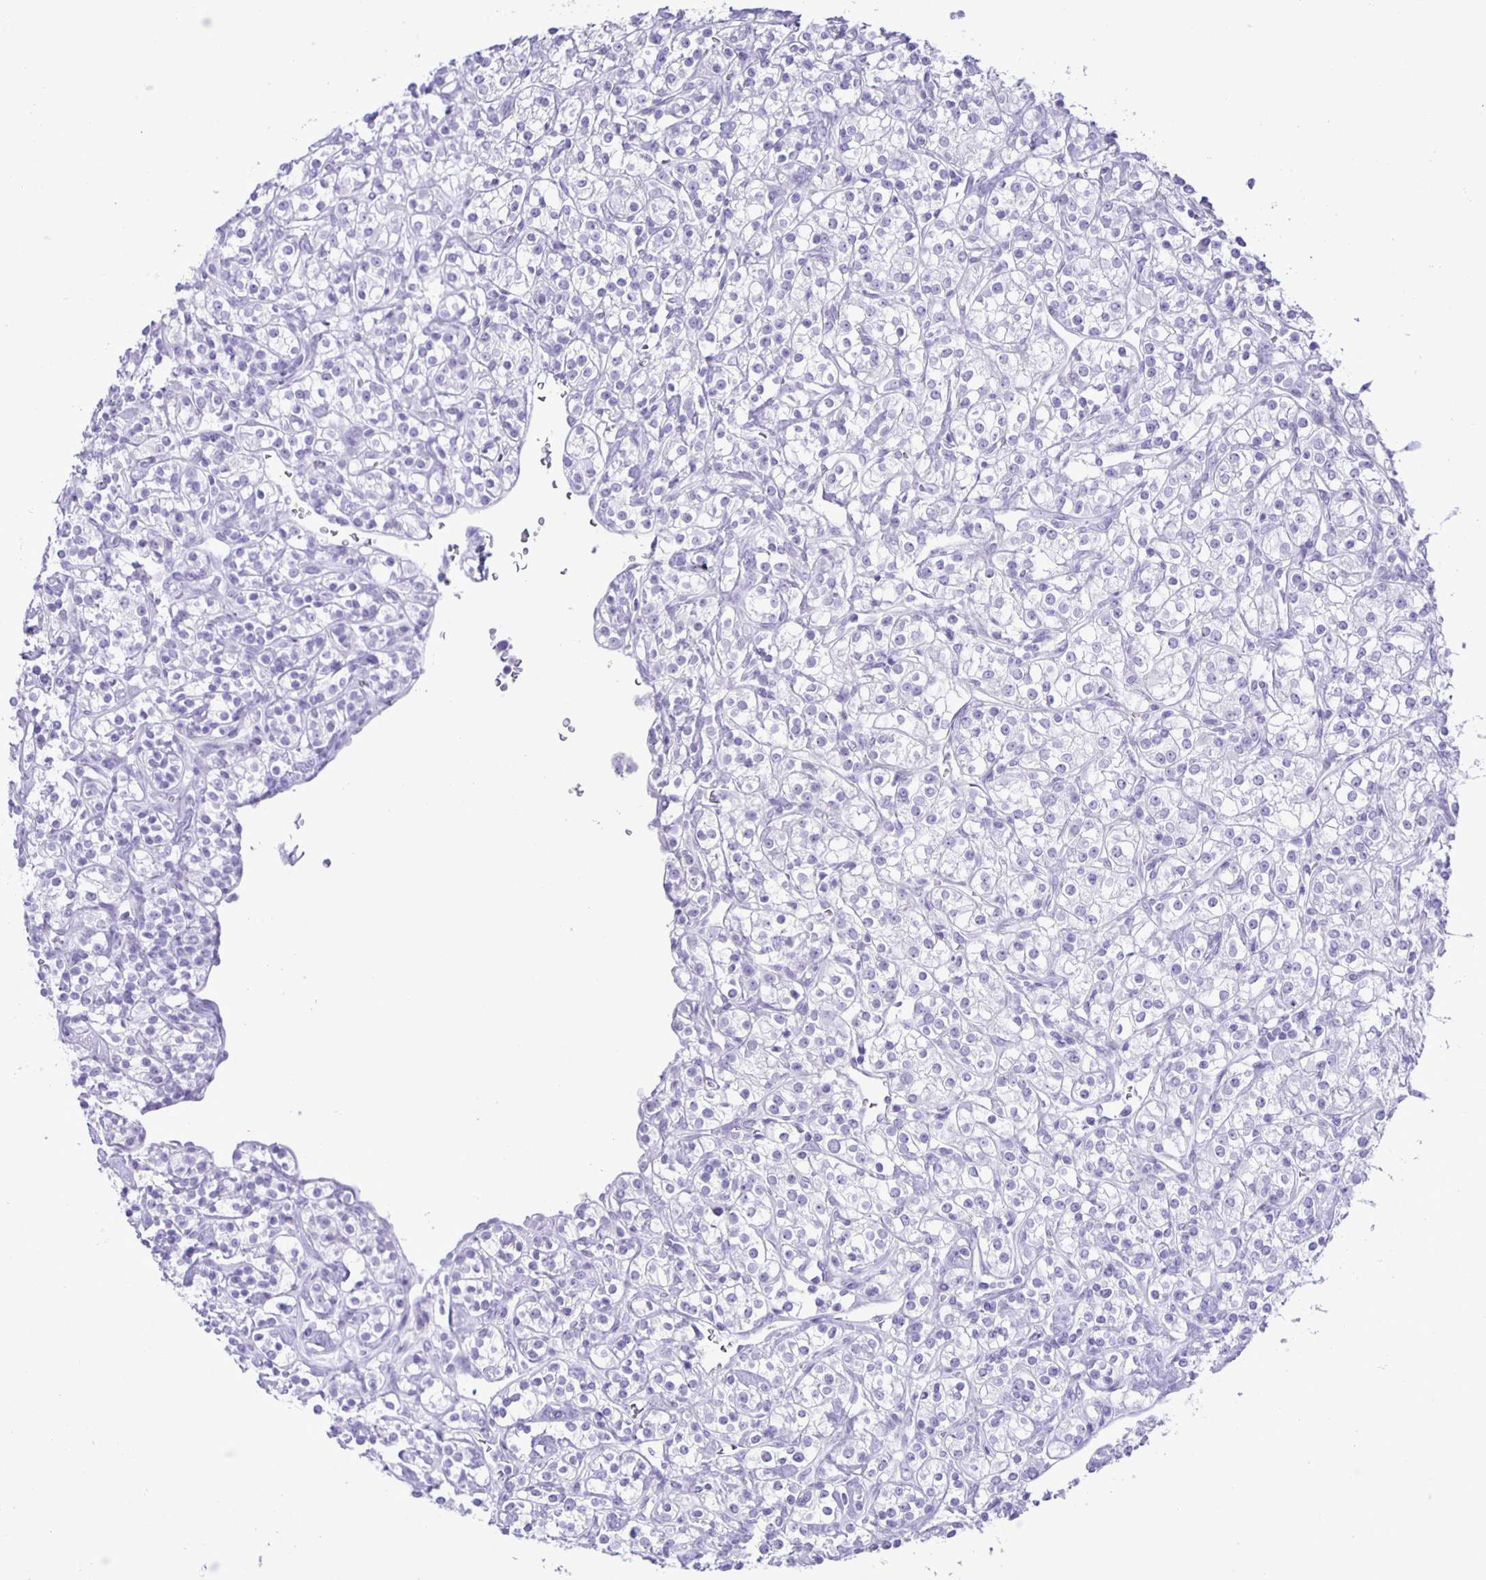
{"staining": {"intensity": "negative", "quantity": "none", "location": "none"}, "tissue": "renal cancer", "cell_type": "Tumor cells", "image_type": "cancer", "snomed": [{"axis": "morphology", "description": "Adenocarcinoma, NOS"}, {"axis": "topography", "description": "Kidney"}], "caption": "Renal adenocarcinoma was stained to show a protein in brown. There is no significant positivity in tumor cells. (Brightfield microscopy of DAB immunohistochemistry (IHC) at high magnification).", "gene": "EZHIP", "patient": {"sex": "male", "age": 77}}